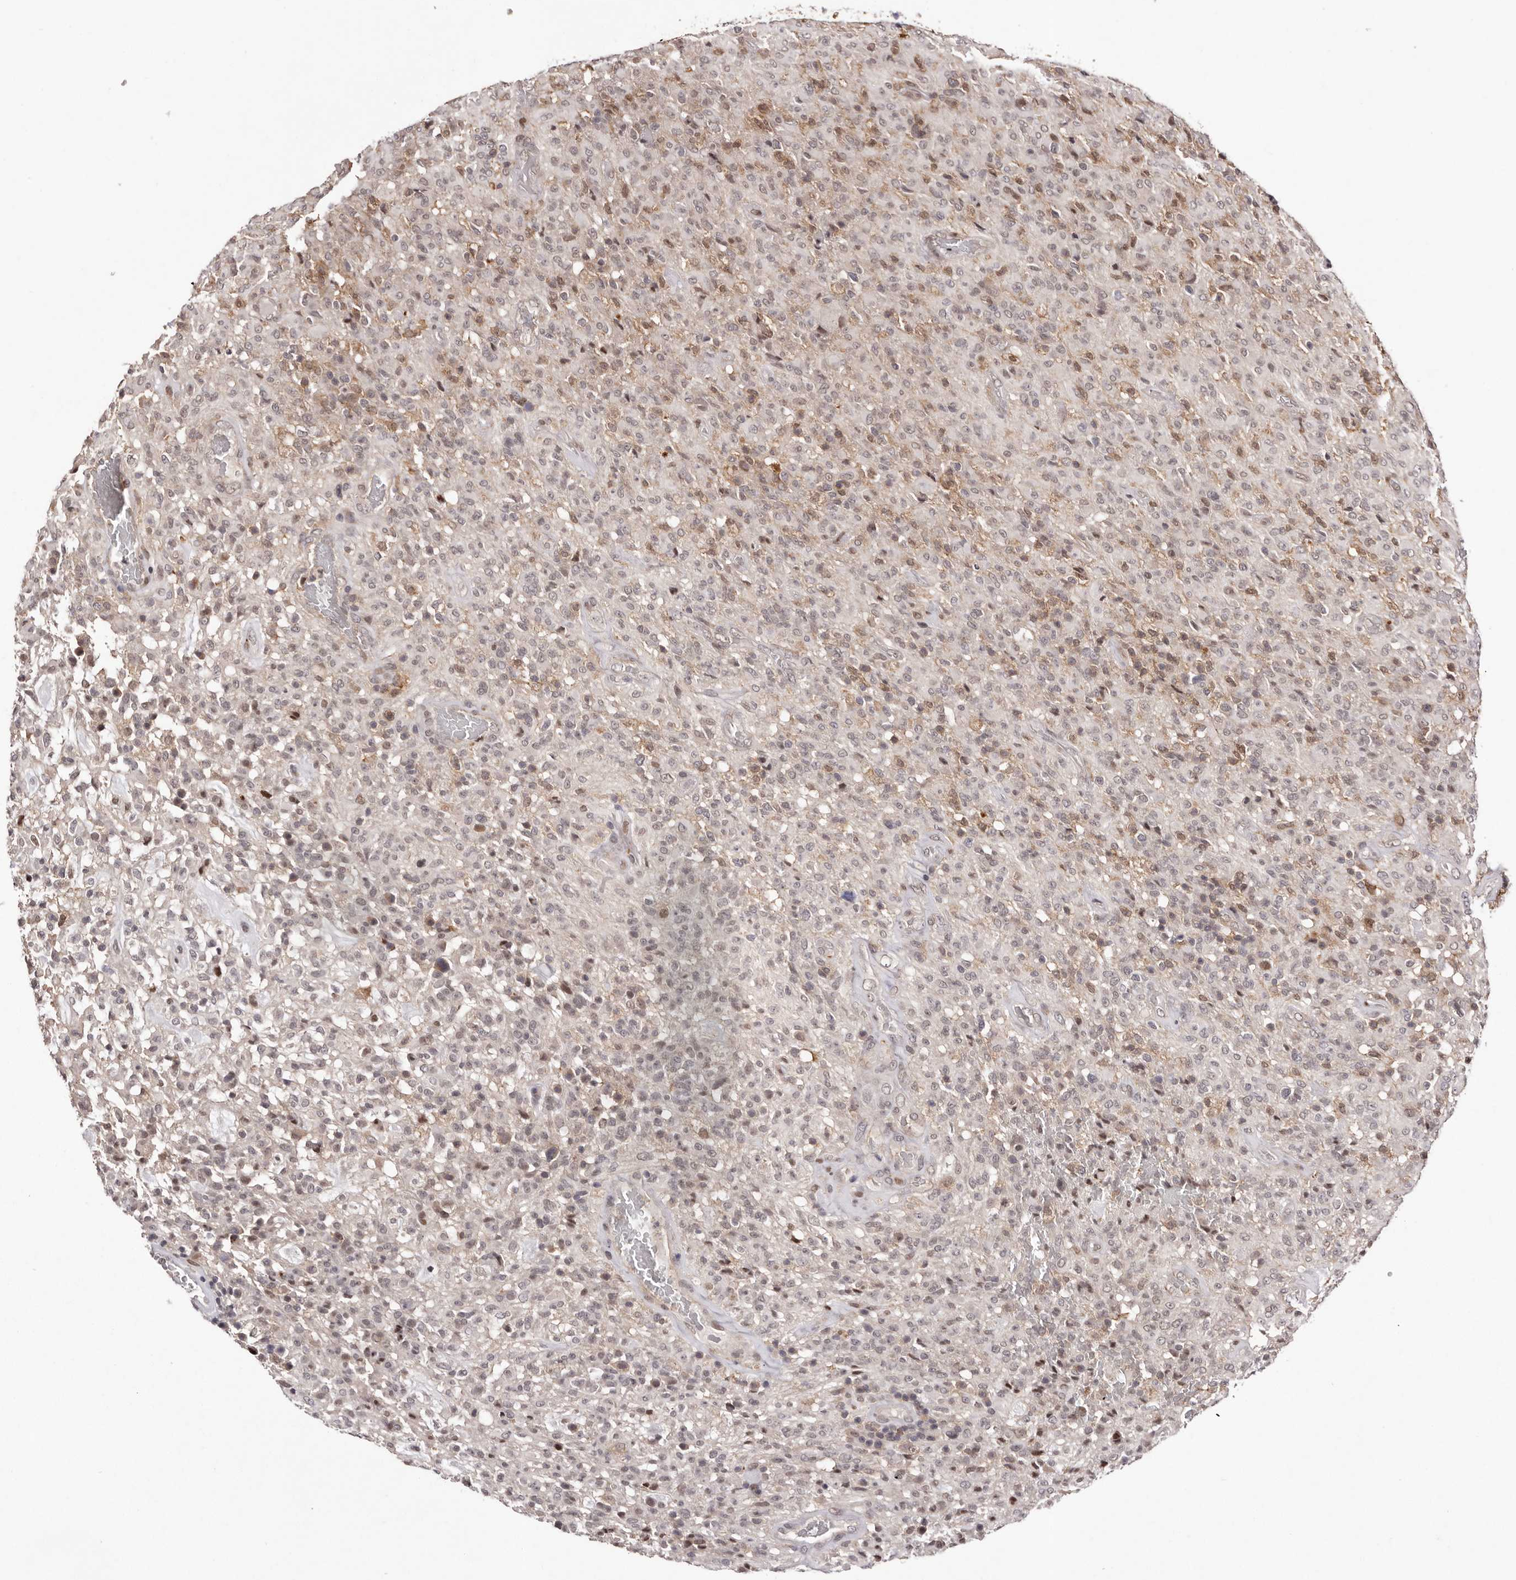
{"staining": {"intensity": "weak", "quantity": "25%-75%", "location": "cytoplasmic/membranous,nuclear"}, "tissue": "glioma", "cell_type": "Tumor cells", "image_type": "cancer", "snomed": [{"axis": "morphology", "description": "Glioma, malignant, High grade"}, {"axis": "topography", "description": "Brain"}], "caption": "Malignant glioma (high-grade) stained for a protein (brown) demonstrates weak cytoplasmic/membranous and nuclear positive positivity in about 25%-75% of tumor cells.", "gene": "FBXO5", "patient": {"sex": "female", "age": 57}}